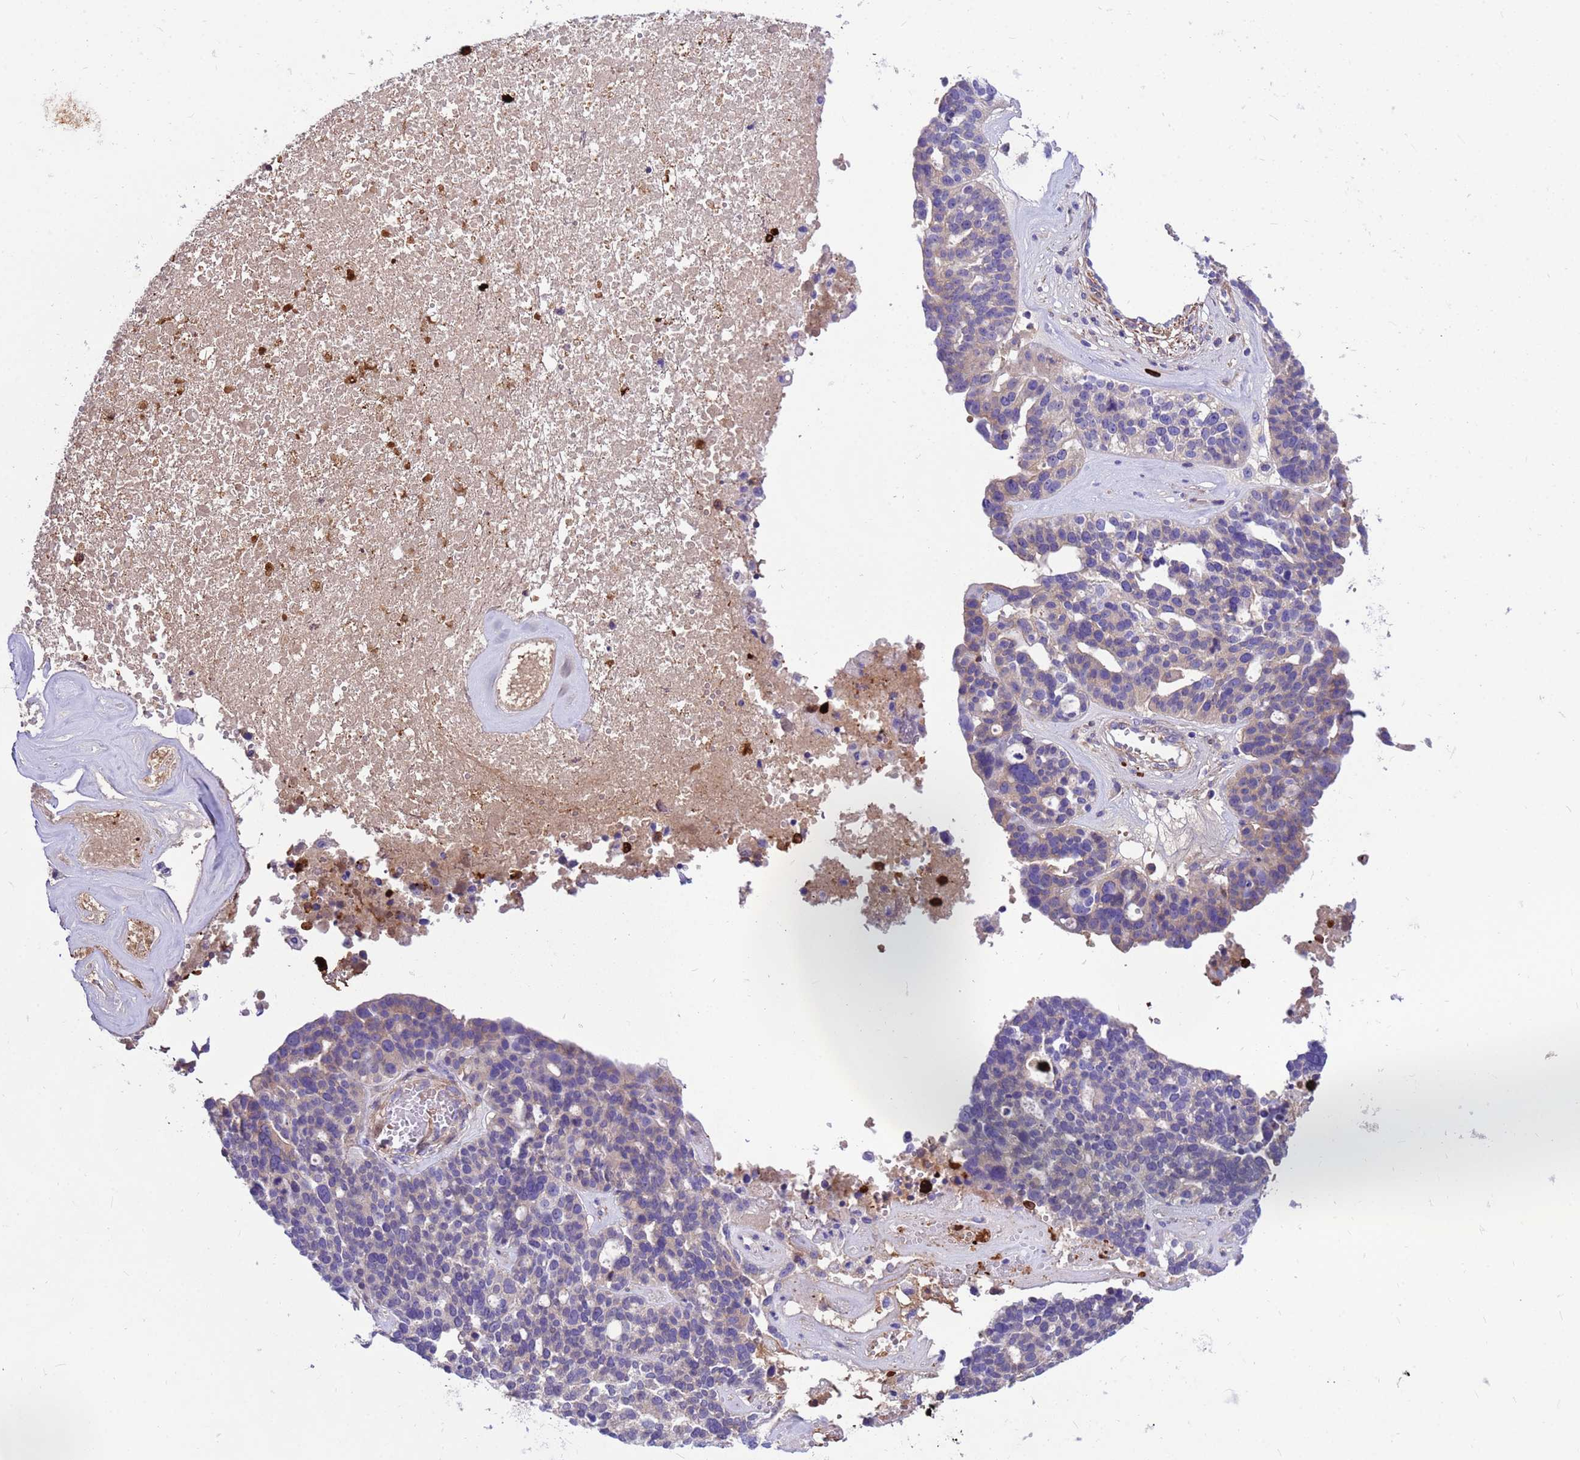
{"staining": {"intensity": "weak", "quantity": "<25%", "location": "cytoplasmic/membranous"}, "tissue": "ovarian cancer", "cell_type": "Tumor cells", "image_type": "cancer", "snomed": [{"axis": "morphology", "description": "Cystadenocarcinoma, serous, NOS"}, {"axis": "topography", "description": "Ovary"}], "caption": "Ovarian cancer (serous cystadenocarcinoma) was stained to show a protein in brown. There is no significant positivity in tumor cells.", "gene": "ORM1", "patient": {"sex": "female", "age": 59}}